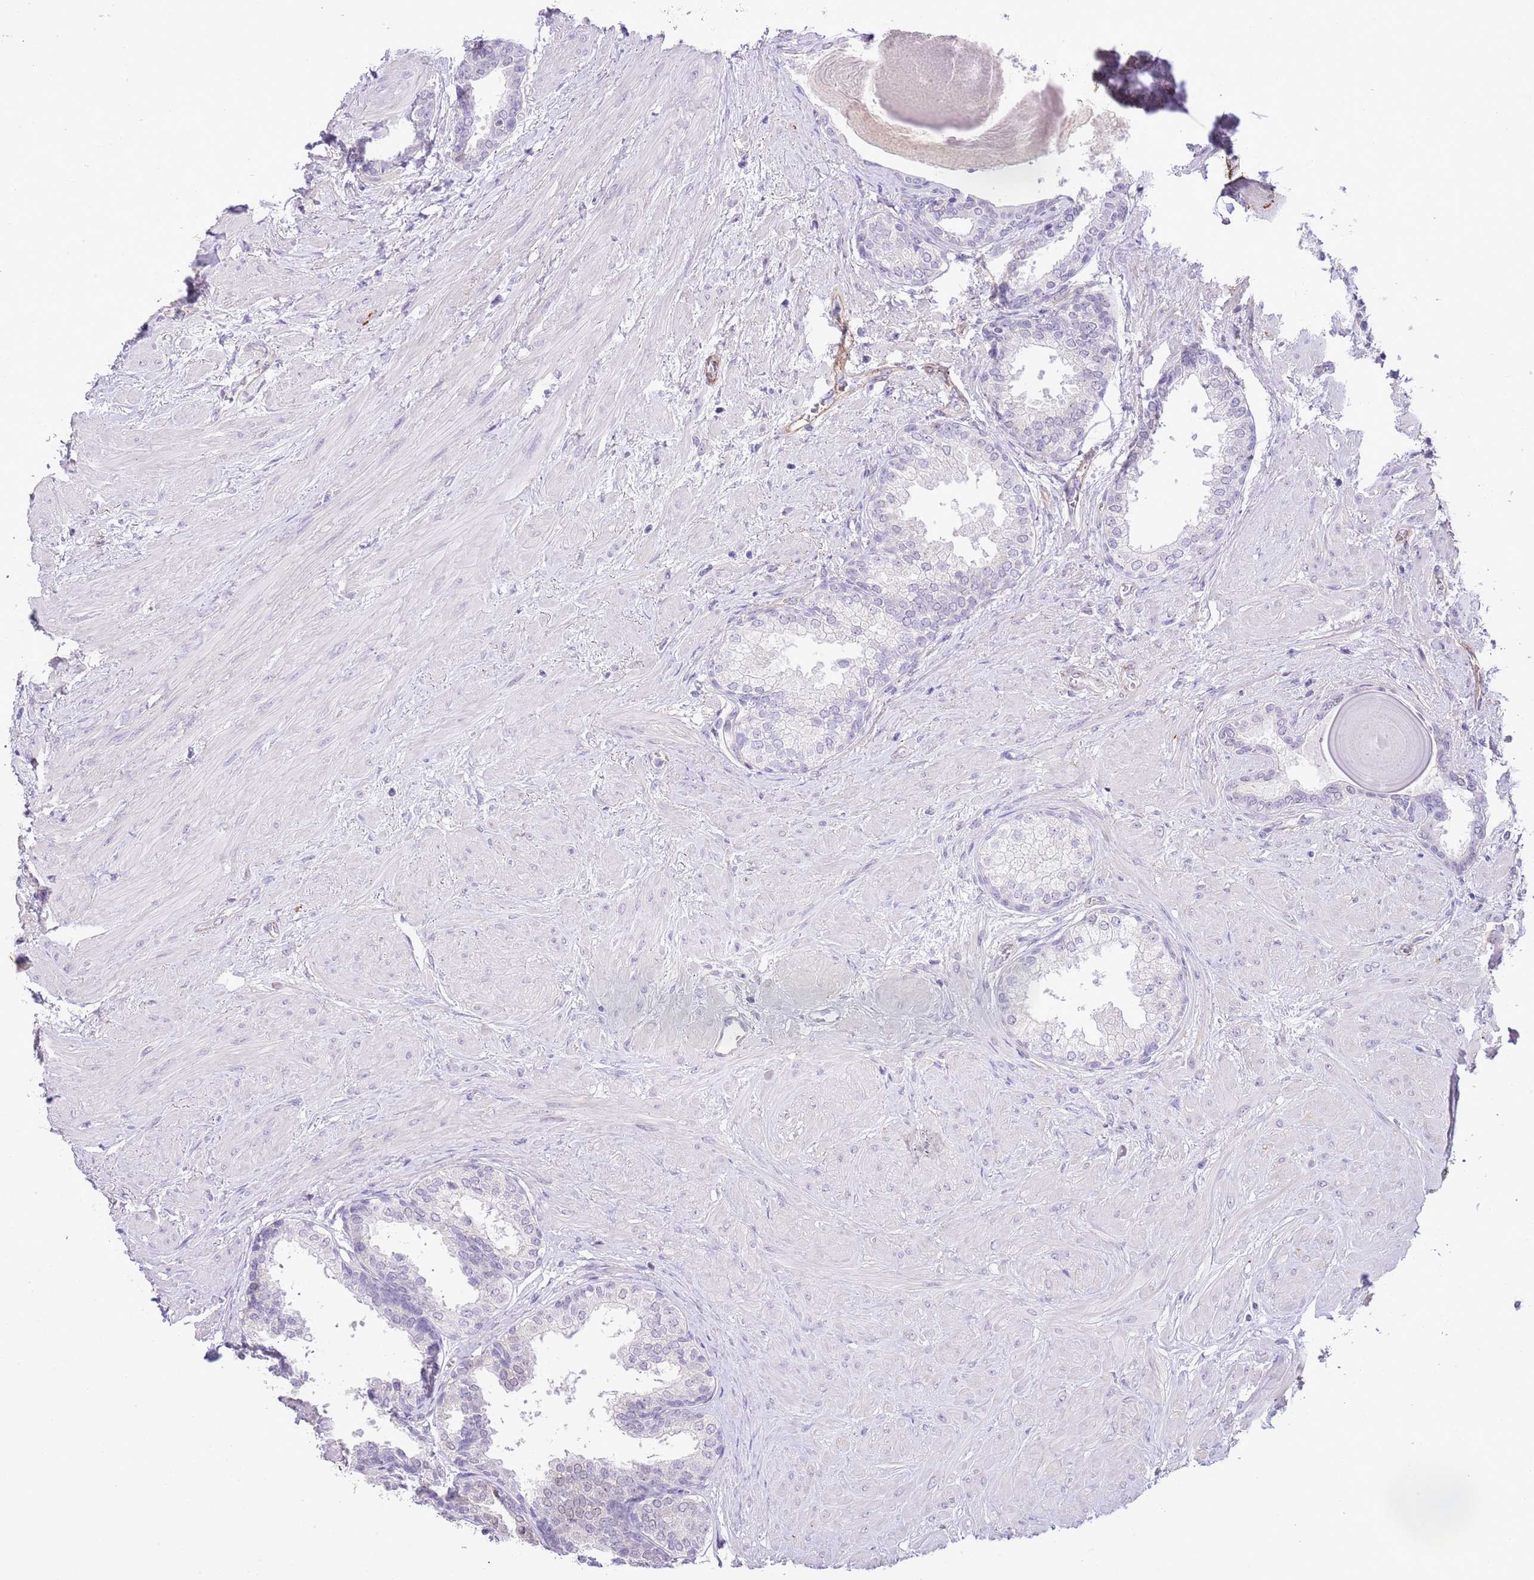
{"staining": {"intensity": "negative", "quantity": "none", "location": "none"}, "tissue": "prostate", "cell_type": "Glandular cells", "image_type": "normal", "snomed": [{"axis": "morphology", "description": "Normal tissue, NOS"}, {"axis": "topography", "description": "Prostate"}], "caption": "Human prostate stained for a protein using immunohistochemistry shows no positivity in glandular cells.", "gene": "MIDN", "patient": {"sex": "male", "age": 48}}